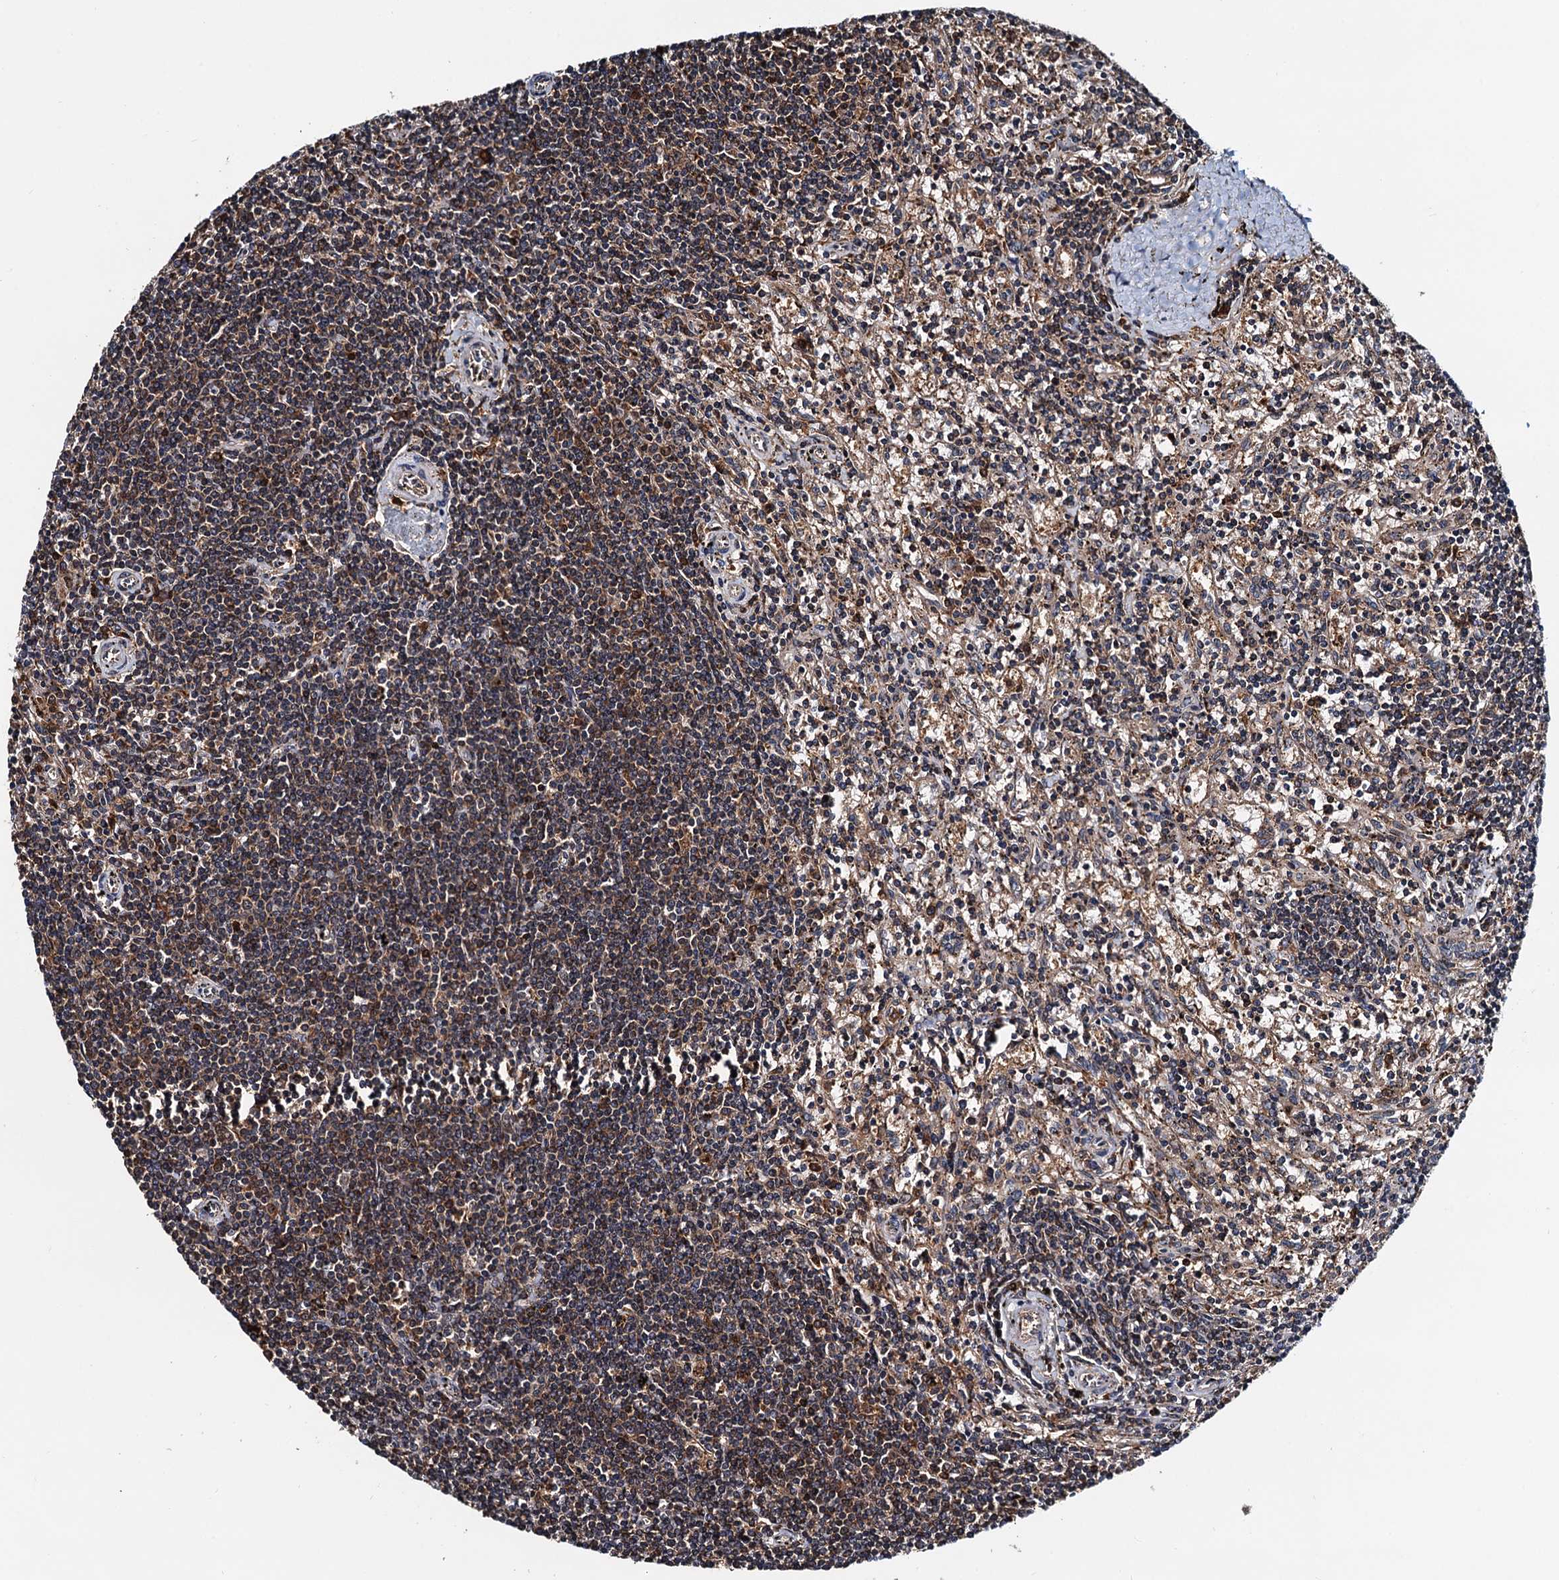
{"staining": {"intensity": "moderate", "quantity": "25%-75%", "location": "cytoplasmic/membranous"}, "tissue": "lymphoma", "cell_type": "Tumor cells", "image_type": "cancer", "snomed": [{"axis": "morphology", "description": "Malignant lymphoma, non-Hodgkin's type, Low grade"}, {"axis": "topography", "description": "Spleen"}], "caption": "Brown immunohistochemical staining in human lymphoma reveals moderate cytoplasmic/membranous staining in about 25%-75% of tumor cells.", "gene": "USP6NL", "patient": {"sex": "male", "age": 76}}